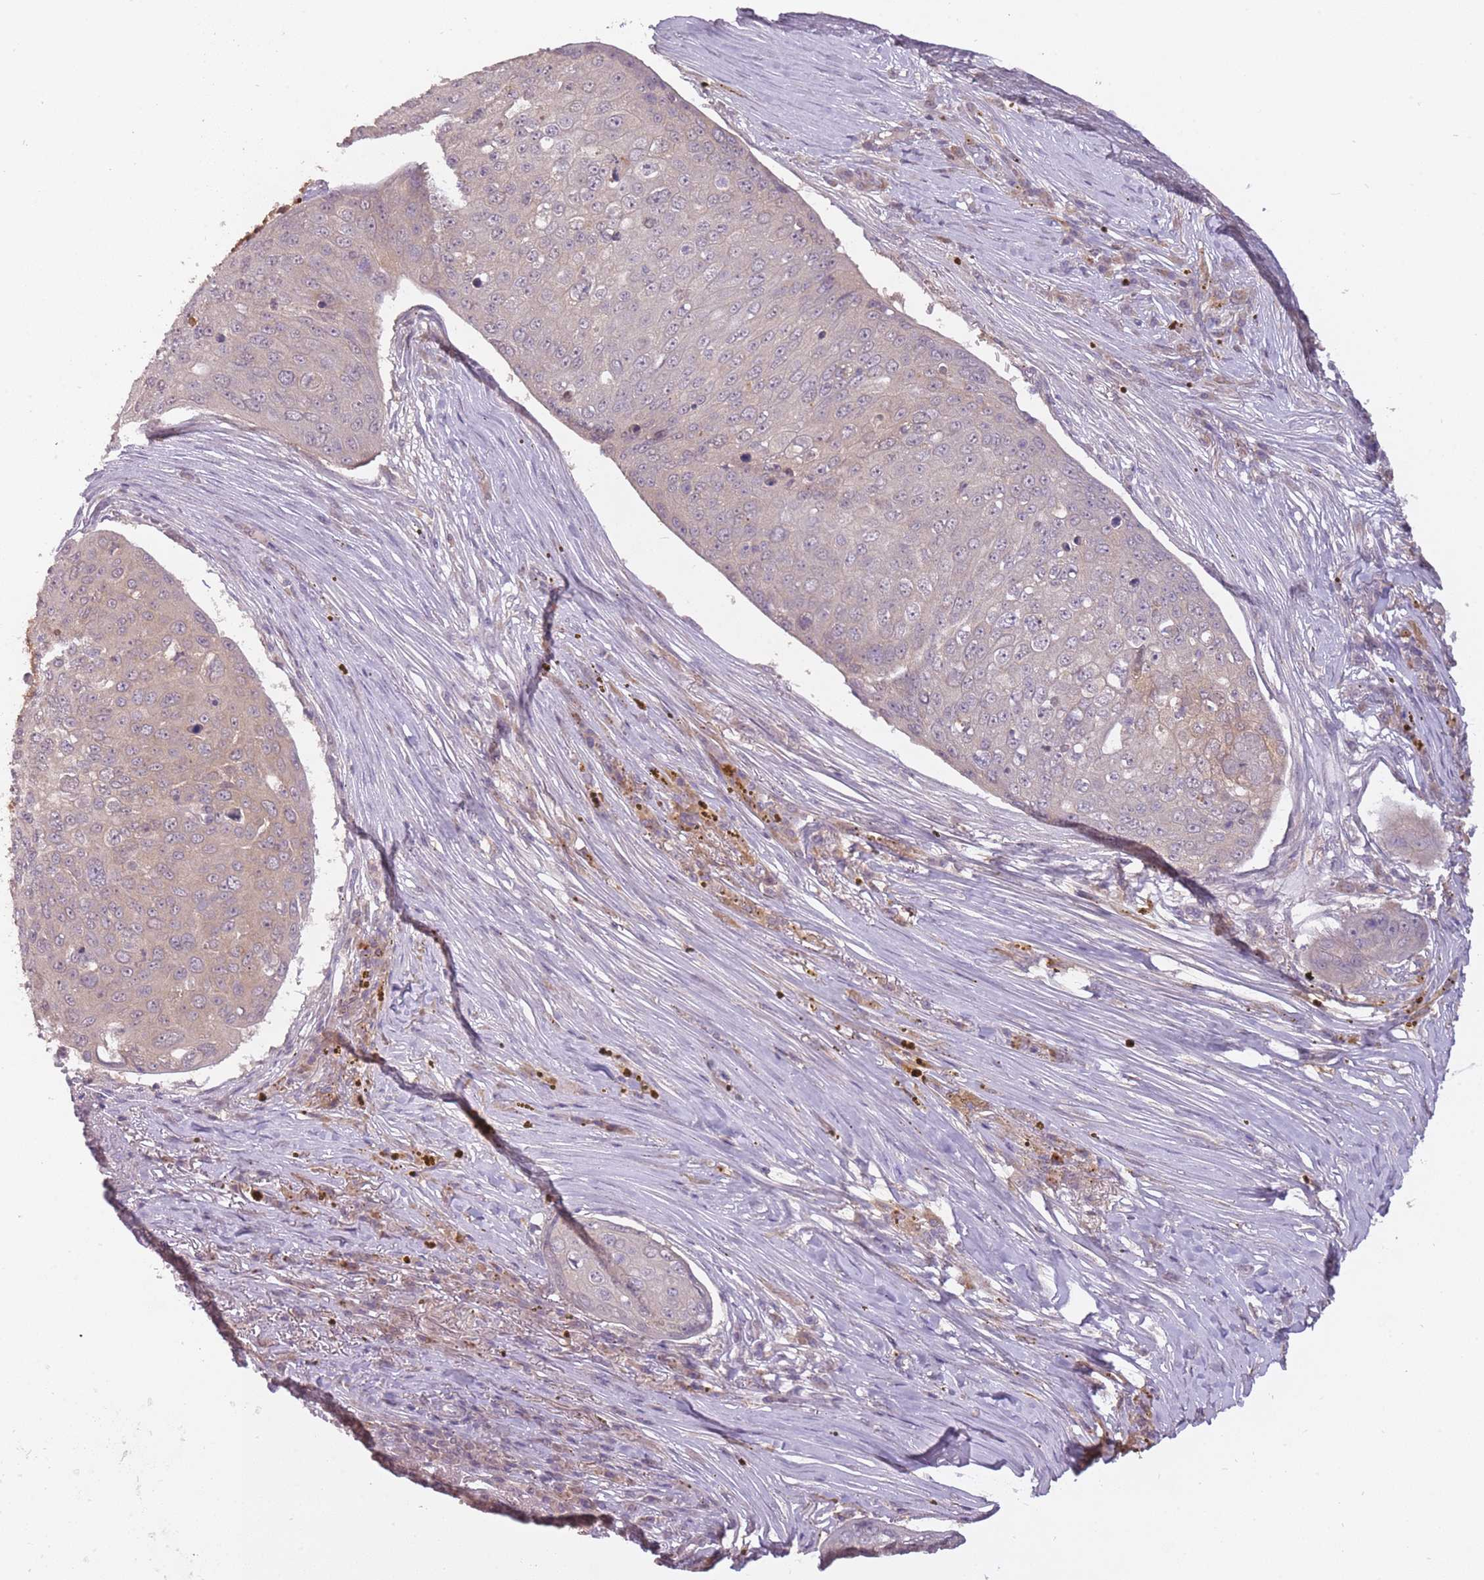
{"staining": {"intensity": "negative", "quantity": "none", "location": "none"}, "tissue": "skin cancer", "cell_type": "Tumor cells", "image_type": "cancer", "snomed": [{"axis": "morphology", "description": "Squamous cell carcinoma, NOS"}, {"axis": "topography", "description": "Skin"}], "caption": "This micrograph is of squamous cell carcinoma (skin) stained with immunohistochemistry (IHC) to label a protein in brown with the nuclei are counter-stained blue. There is no positivity in tumor cells.", "gene": "LRATD2", "patient": {"sex": "male", "age": 71}}